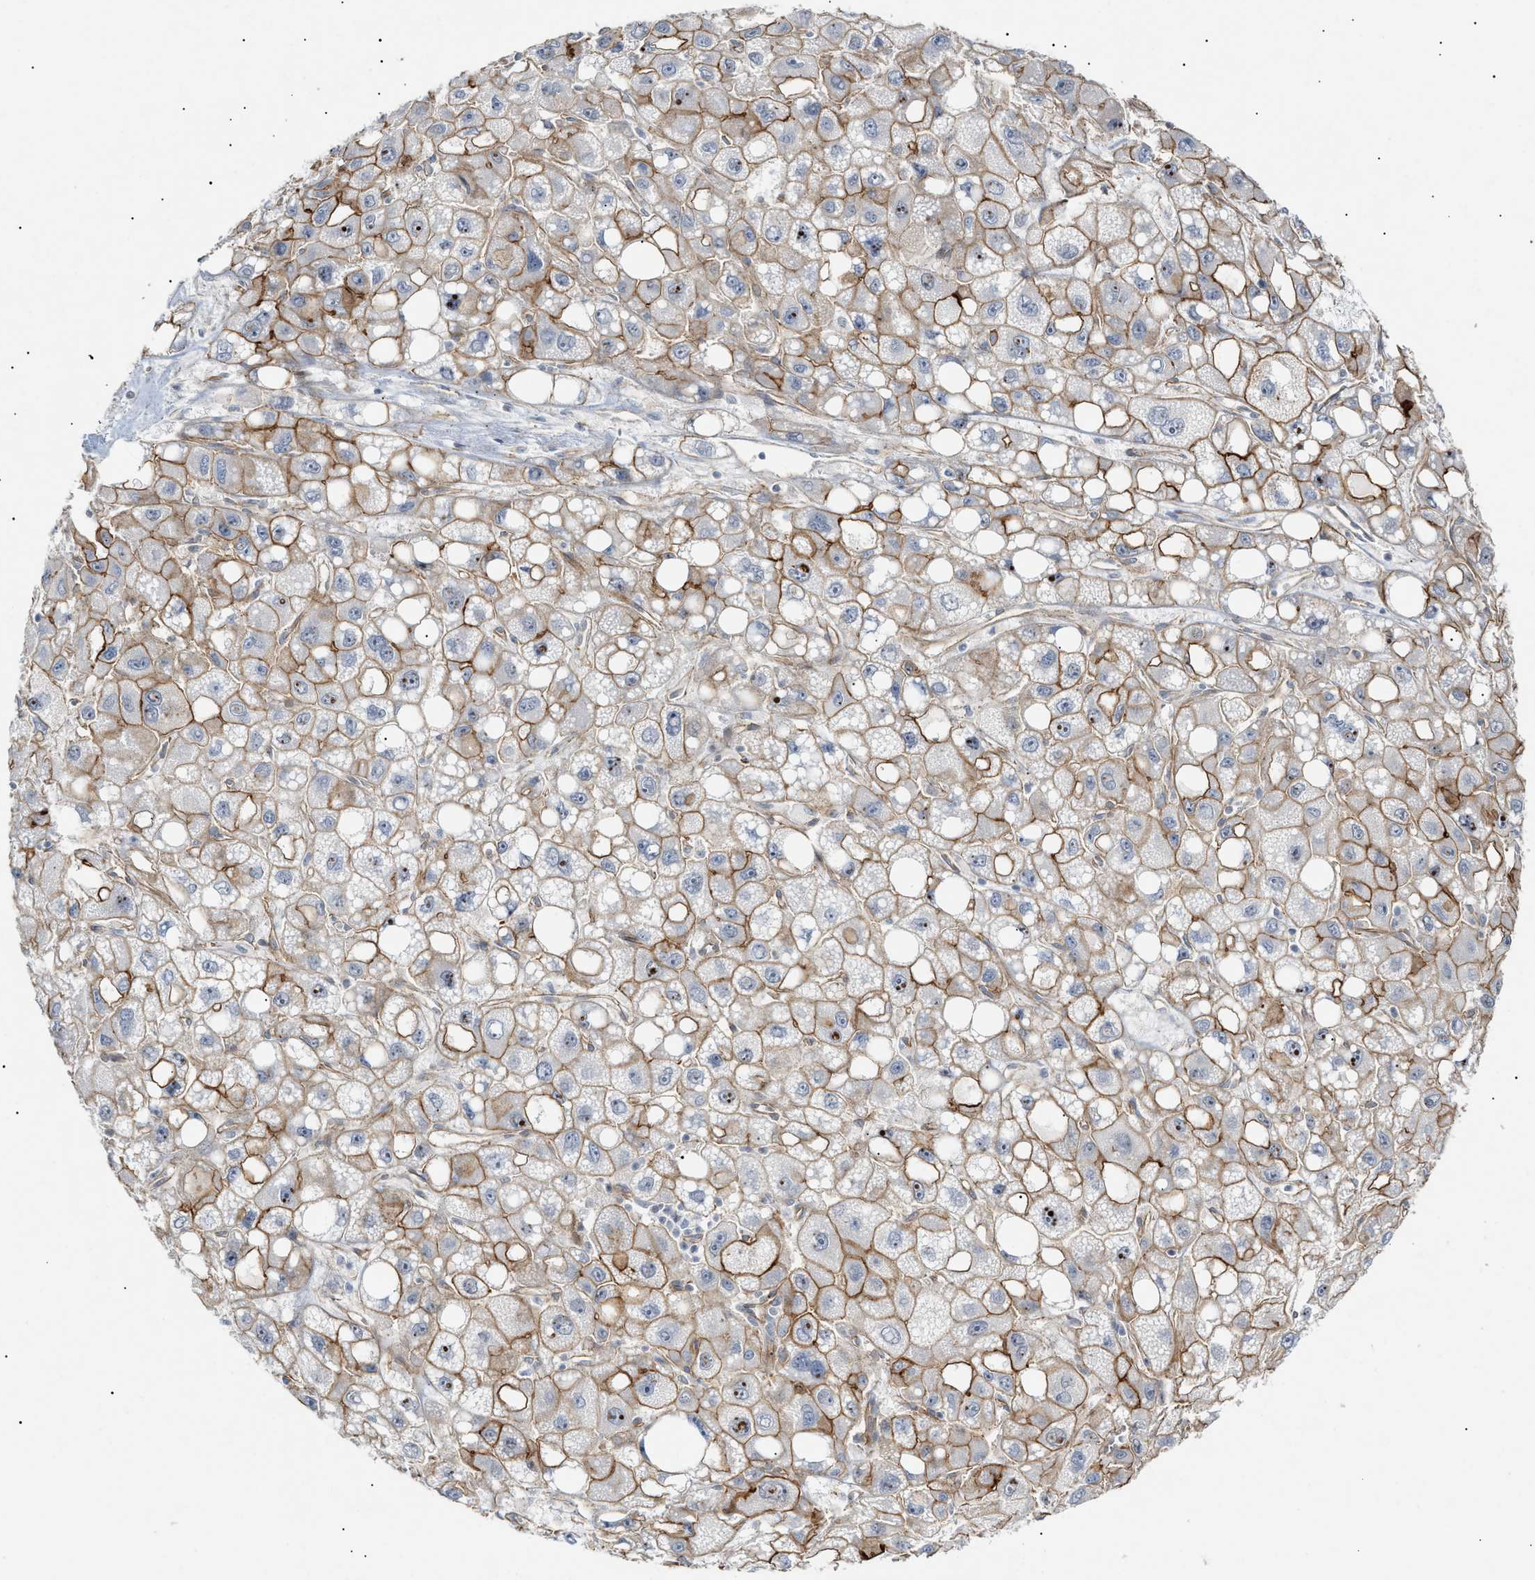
{"staining": {"intensity": "moderate", "quantity": ">75%", "location": "cytoplasmic/membranous"}, "tissue": "liver cancer", "cell_type": "Tumor cells", "image_type": "cancer", "snomed": [{"axis": "morphology", "description": "Carcinoma, Hepatocellular, NOS"}, {"axis": "topography", "description": "Liver"}], "caption": "A brown stain labels moderate cytoplasmic/membranous staining of a protein in liver hepatocellular carcinoma tumor cells.", "gene": "ZFHX2", "patient": {"sex": "male", "age": 55}}